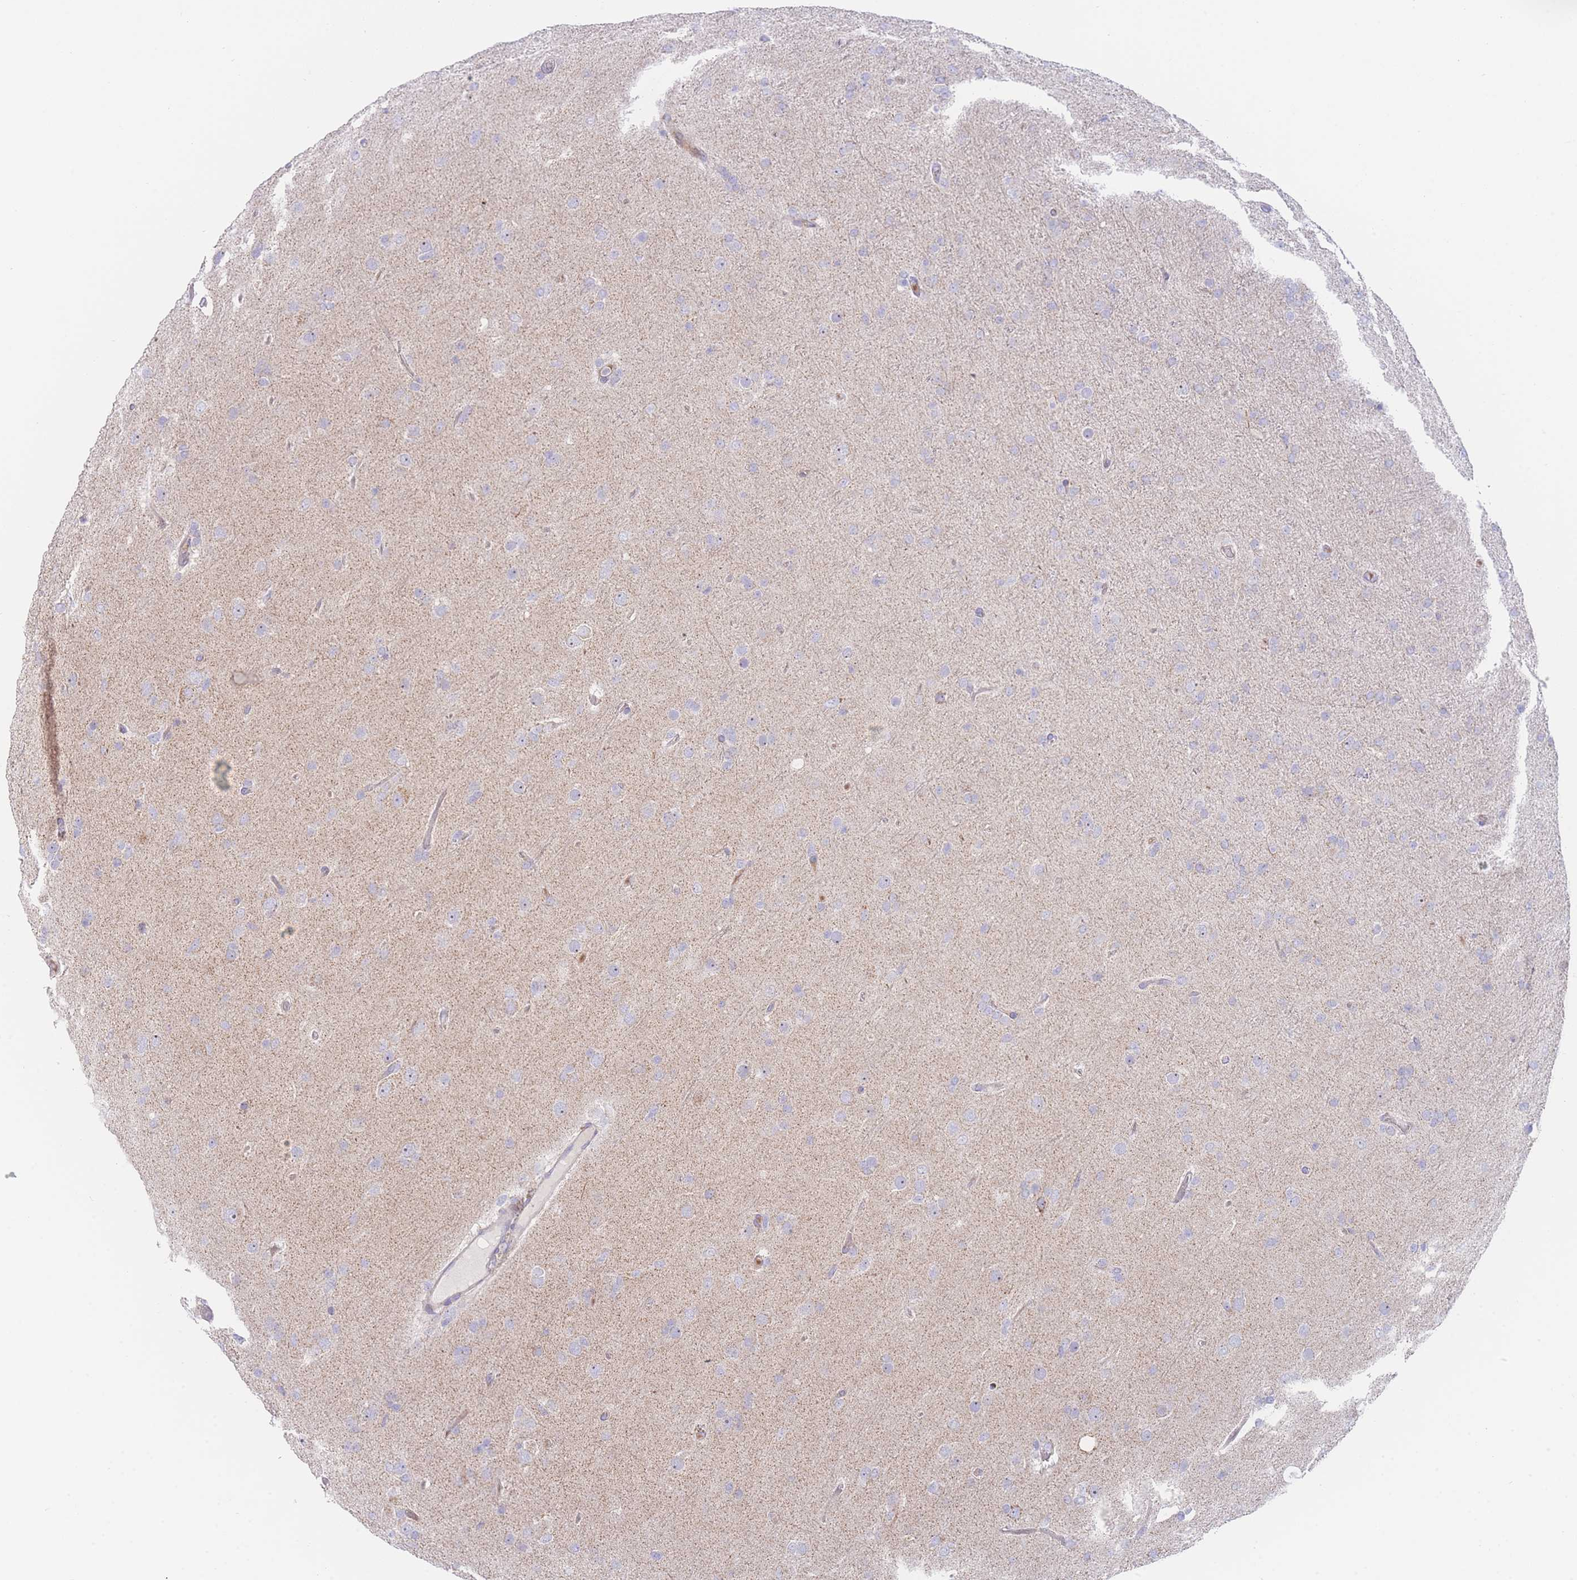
{"staining": {"intensity": "negative", "quantity": "none", "location": "none"}, "tissue": "glioma", "cell_type": "Tumor cells", "image_type": "cancer", "snomed": [{"axis": "morphology", "description": "Glioma, malignant, Low grade"}, {"axis": "topography", "description": "Brain"}], "caption": "Tumor cells are negative for protein expression in human glioma.", "gene": "GPAM", "patient": {"sex": "male", "age": 65}}